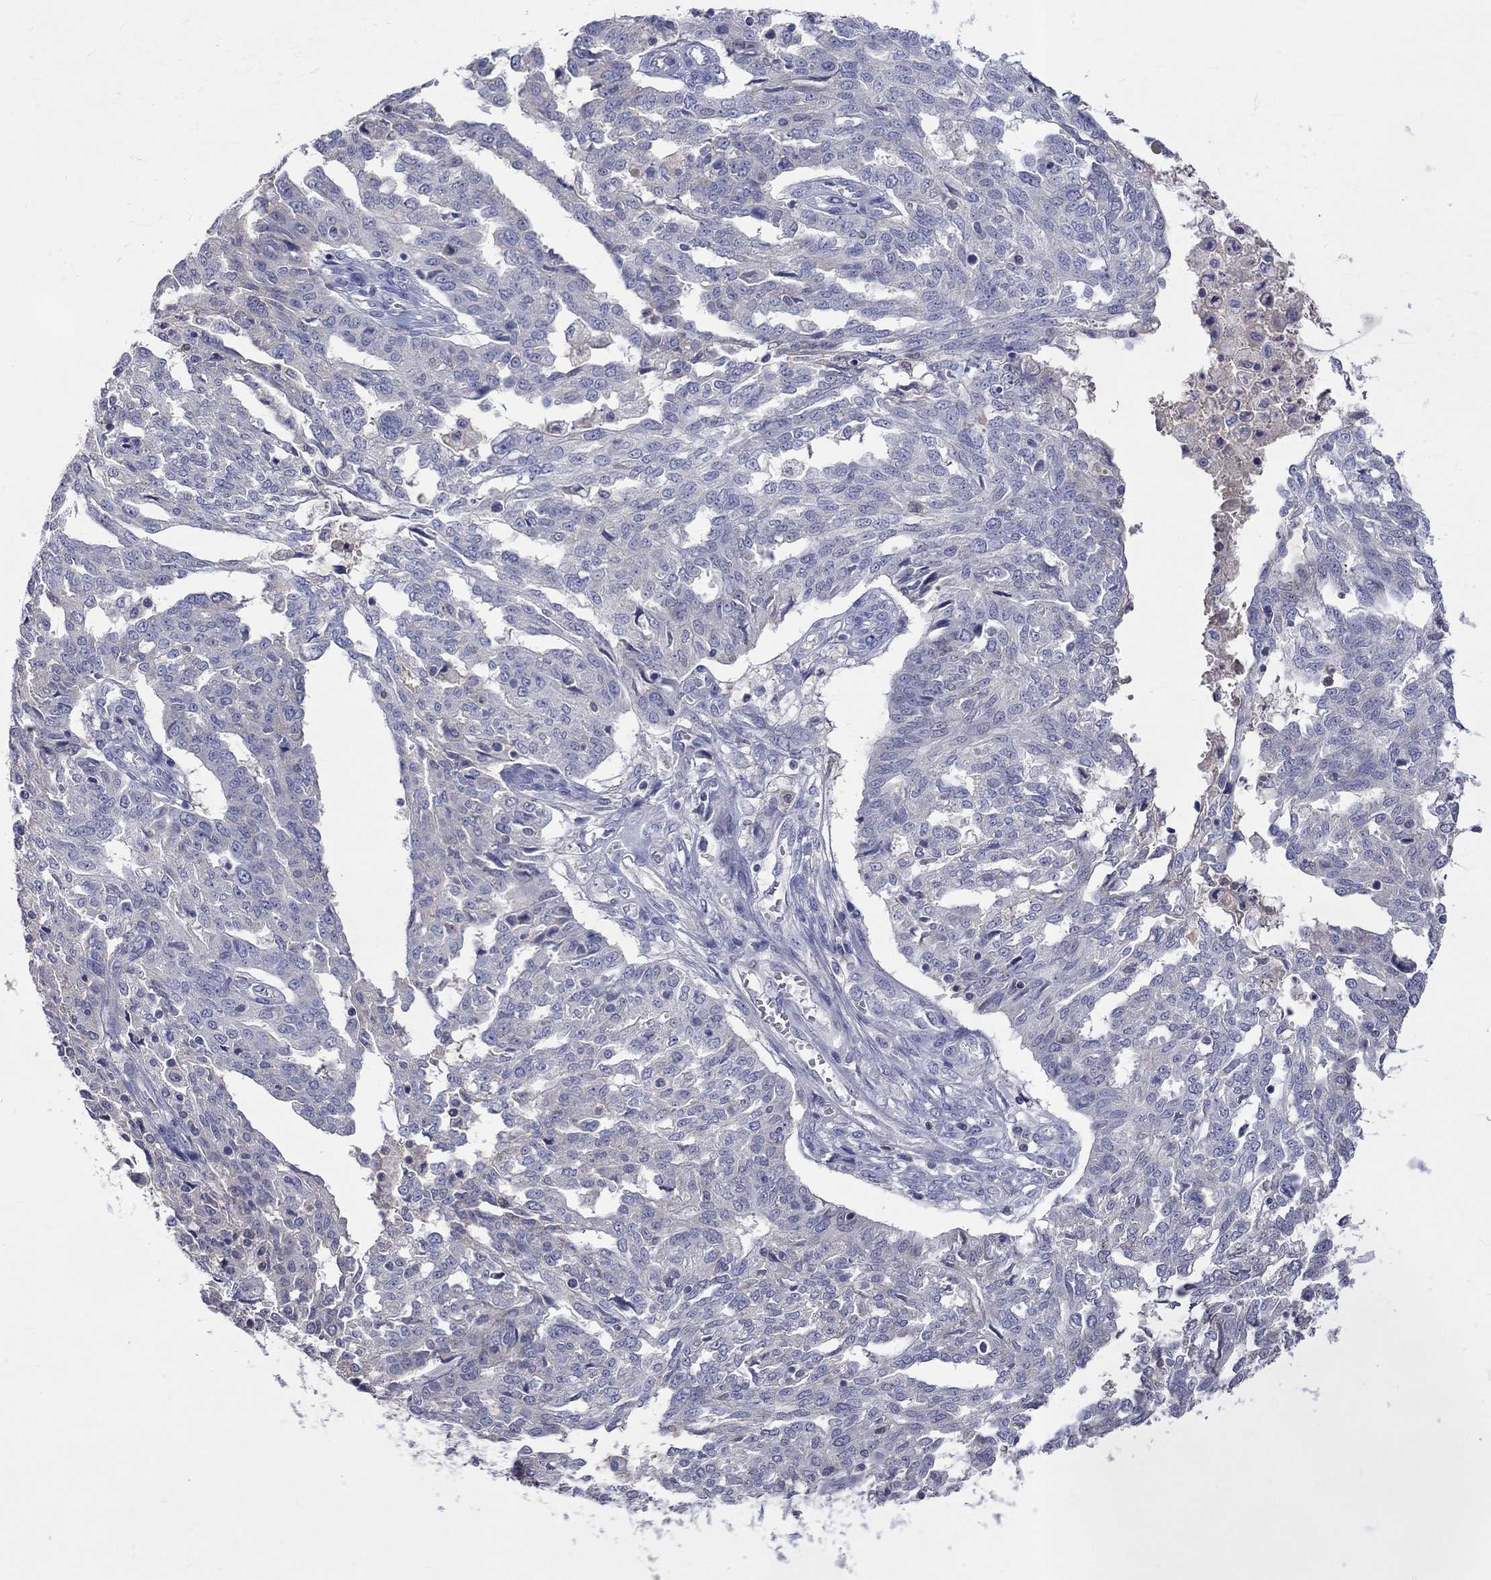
{"staining": {"intensity": "negative", "quantity": "none", "location": "none"}, "tissue": "ovarian cancer", "cell_type": "Tumor cells", "image_type": "cancer", "snomed": [{"axis": "morphology", "description": "Cystadenocarcinoma, serous, NOS"}, {"axis": "topography", "description": "Ovary"}], "caption": "Immunohistochemistry (IHC) photomicrograph of neoplastic tissue: serous cystadenocarcinoma (ovarian) stained with DAB (3,3'-diaminobenzidine) reveals no significant protein staining in tumor cells.", "gene": "LRFN4", "patient": {"sex": "female", "age": 67}}